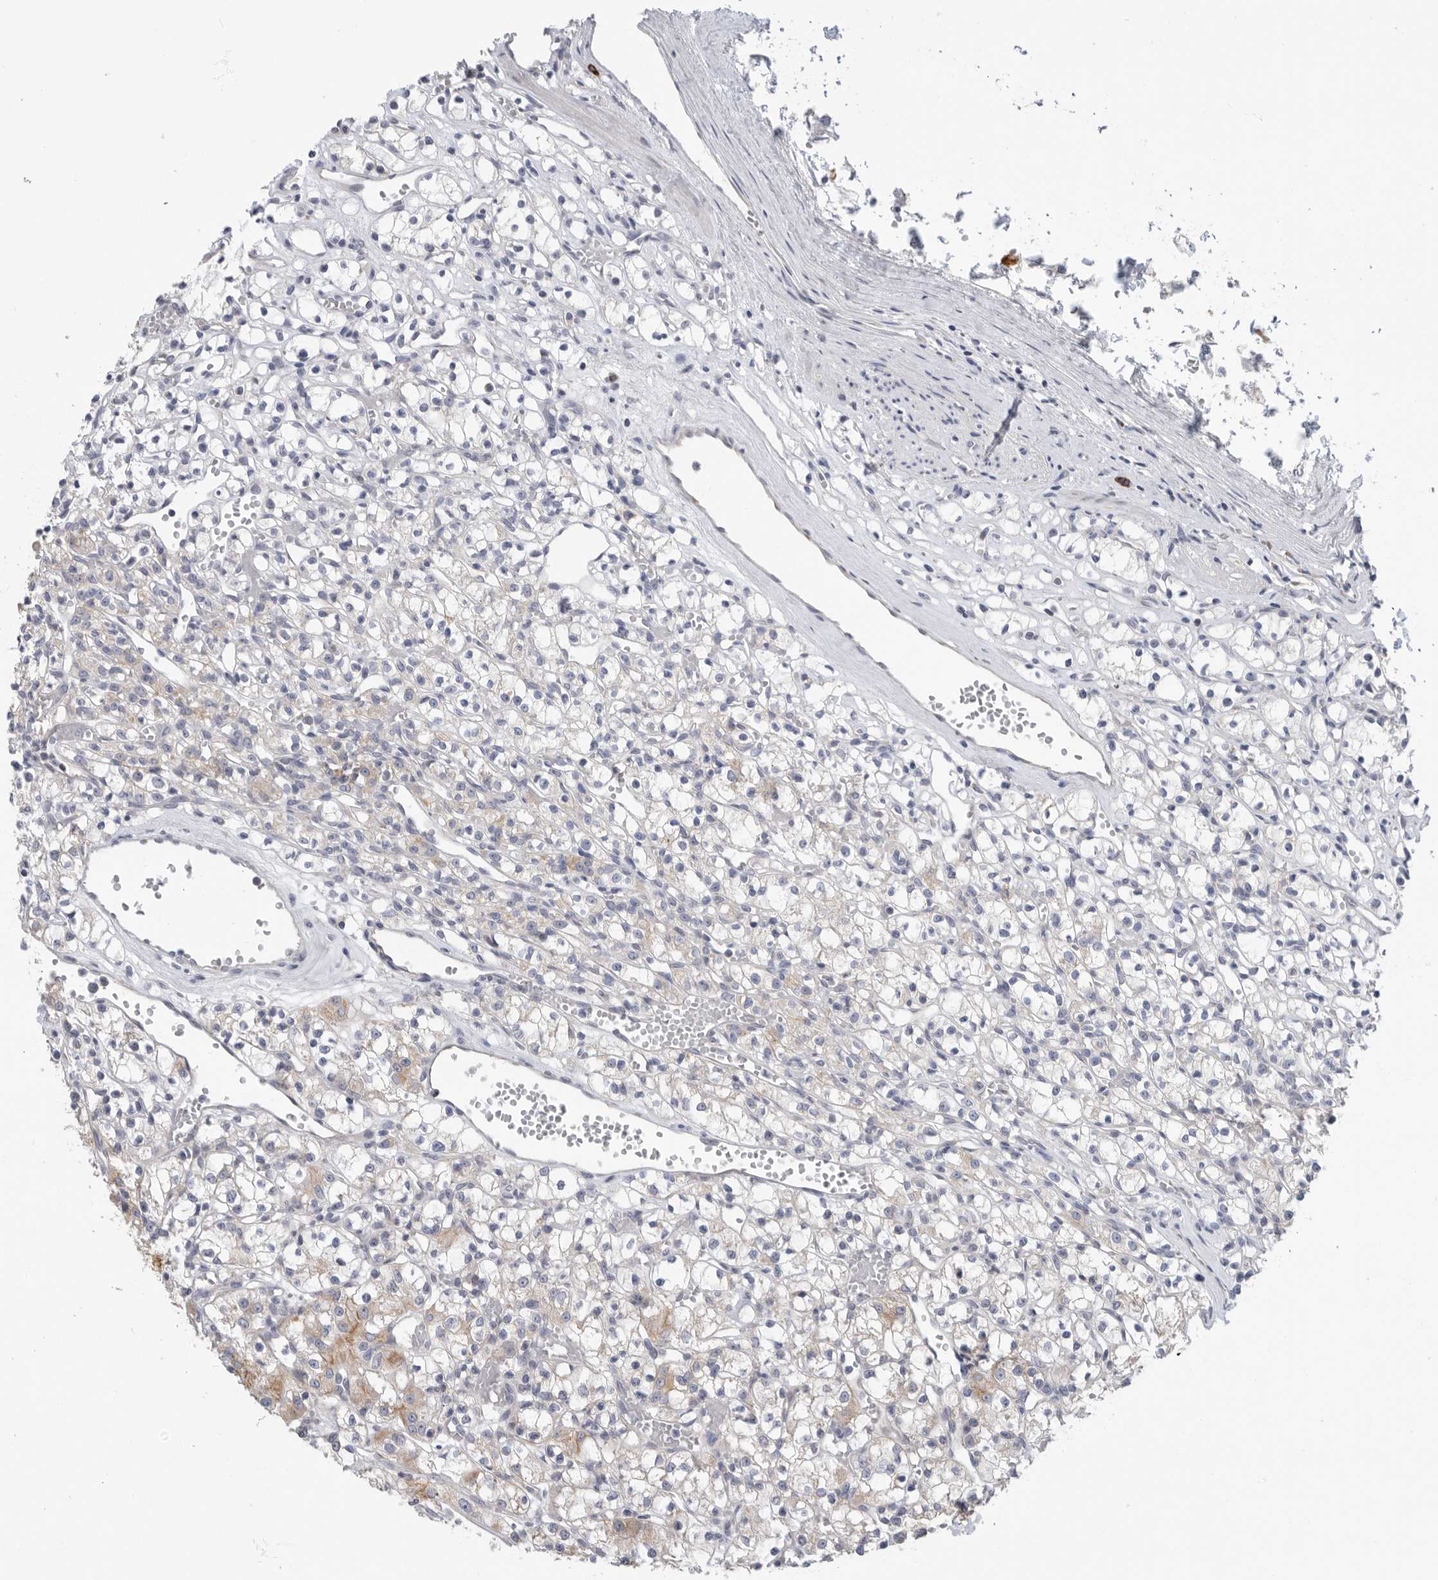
{"staining": {"intensity": "weak", "quantity": "<25%", "location": "cytoplasmic/membranous"}, "tissue": "renal cancer", "cell_type": "Tumor cells", "image_type": "cancer", "snomed": [{"axis": "morphology", "description": "Adenocarcinoma, NOS"}, {"axis": "topography", "description": "Kidney"}], "caption": "Tumor cells show no significant protein positivity in renal cancer.", "gene": "MTFR1L", "patient": {"sex": "female", "age": 59}}